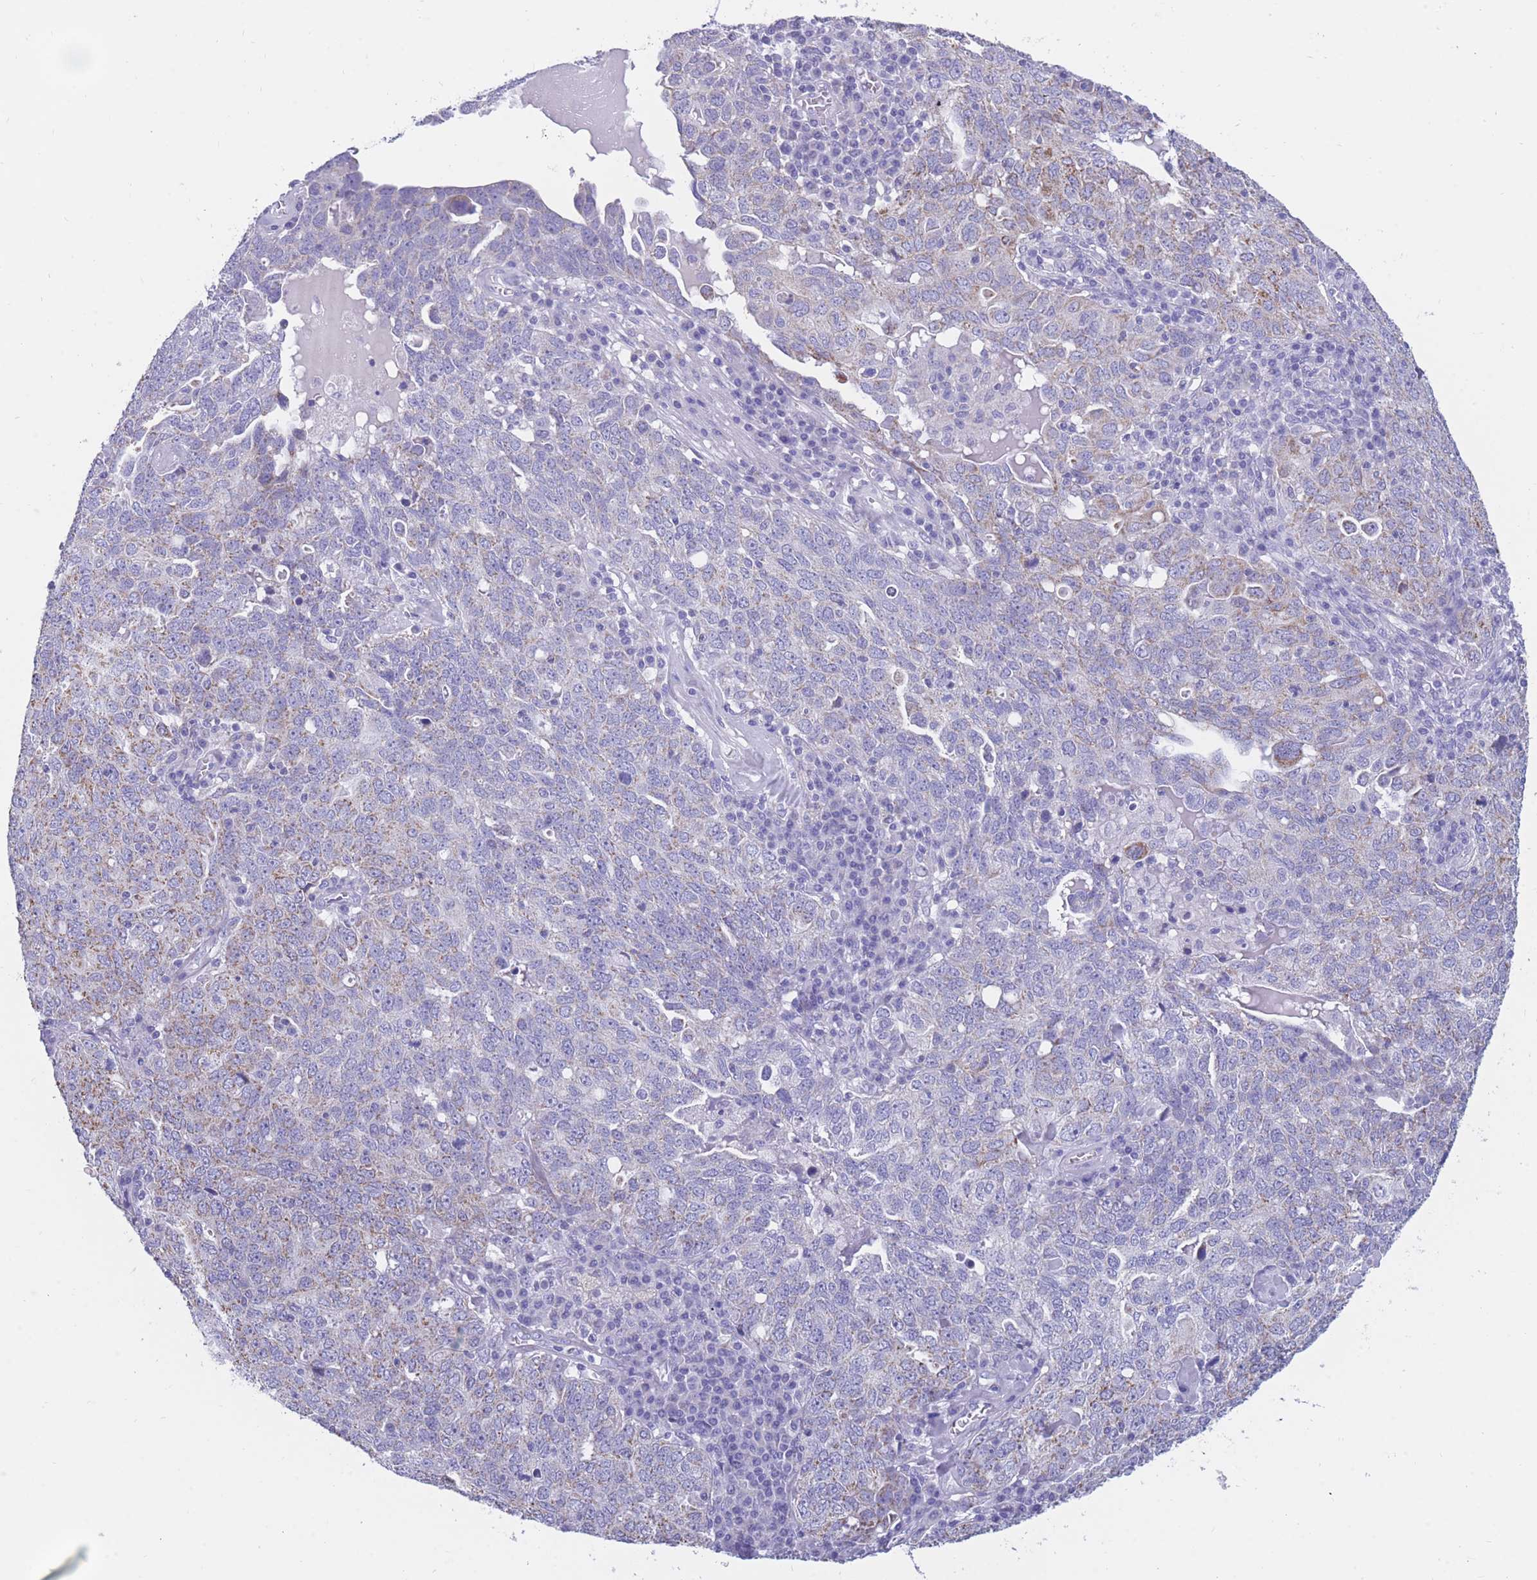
{"staining": {"intensity": "weak", "quantity": "25%-75%", "location": "cytoplasmic/membranous"}, "tissue": "ovarian cancer", "cell_type": "Tumor cells", "image_type": "cancer", "snomed": [{"axis": "morphology", "description": "Carcinoma, endometroid"}, {"axis": "topography", "description": "Ovary"}], "caption": "Protein expression analysis of human endometroid carcinoma (ovarian) reveals weak cytoplasmic/membranous expression in approximately 25%-75% of tumor cells.", "gene": "INTS2", "patient": {"sex": "female", "age": 62}}